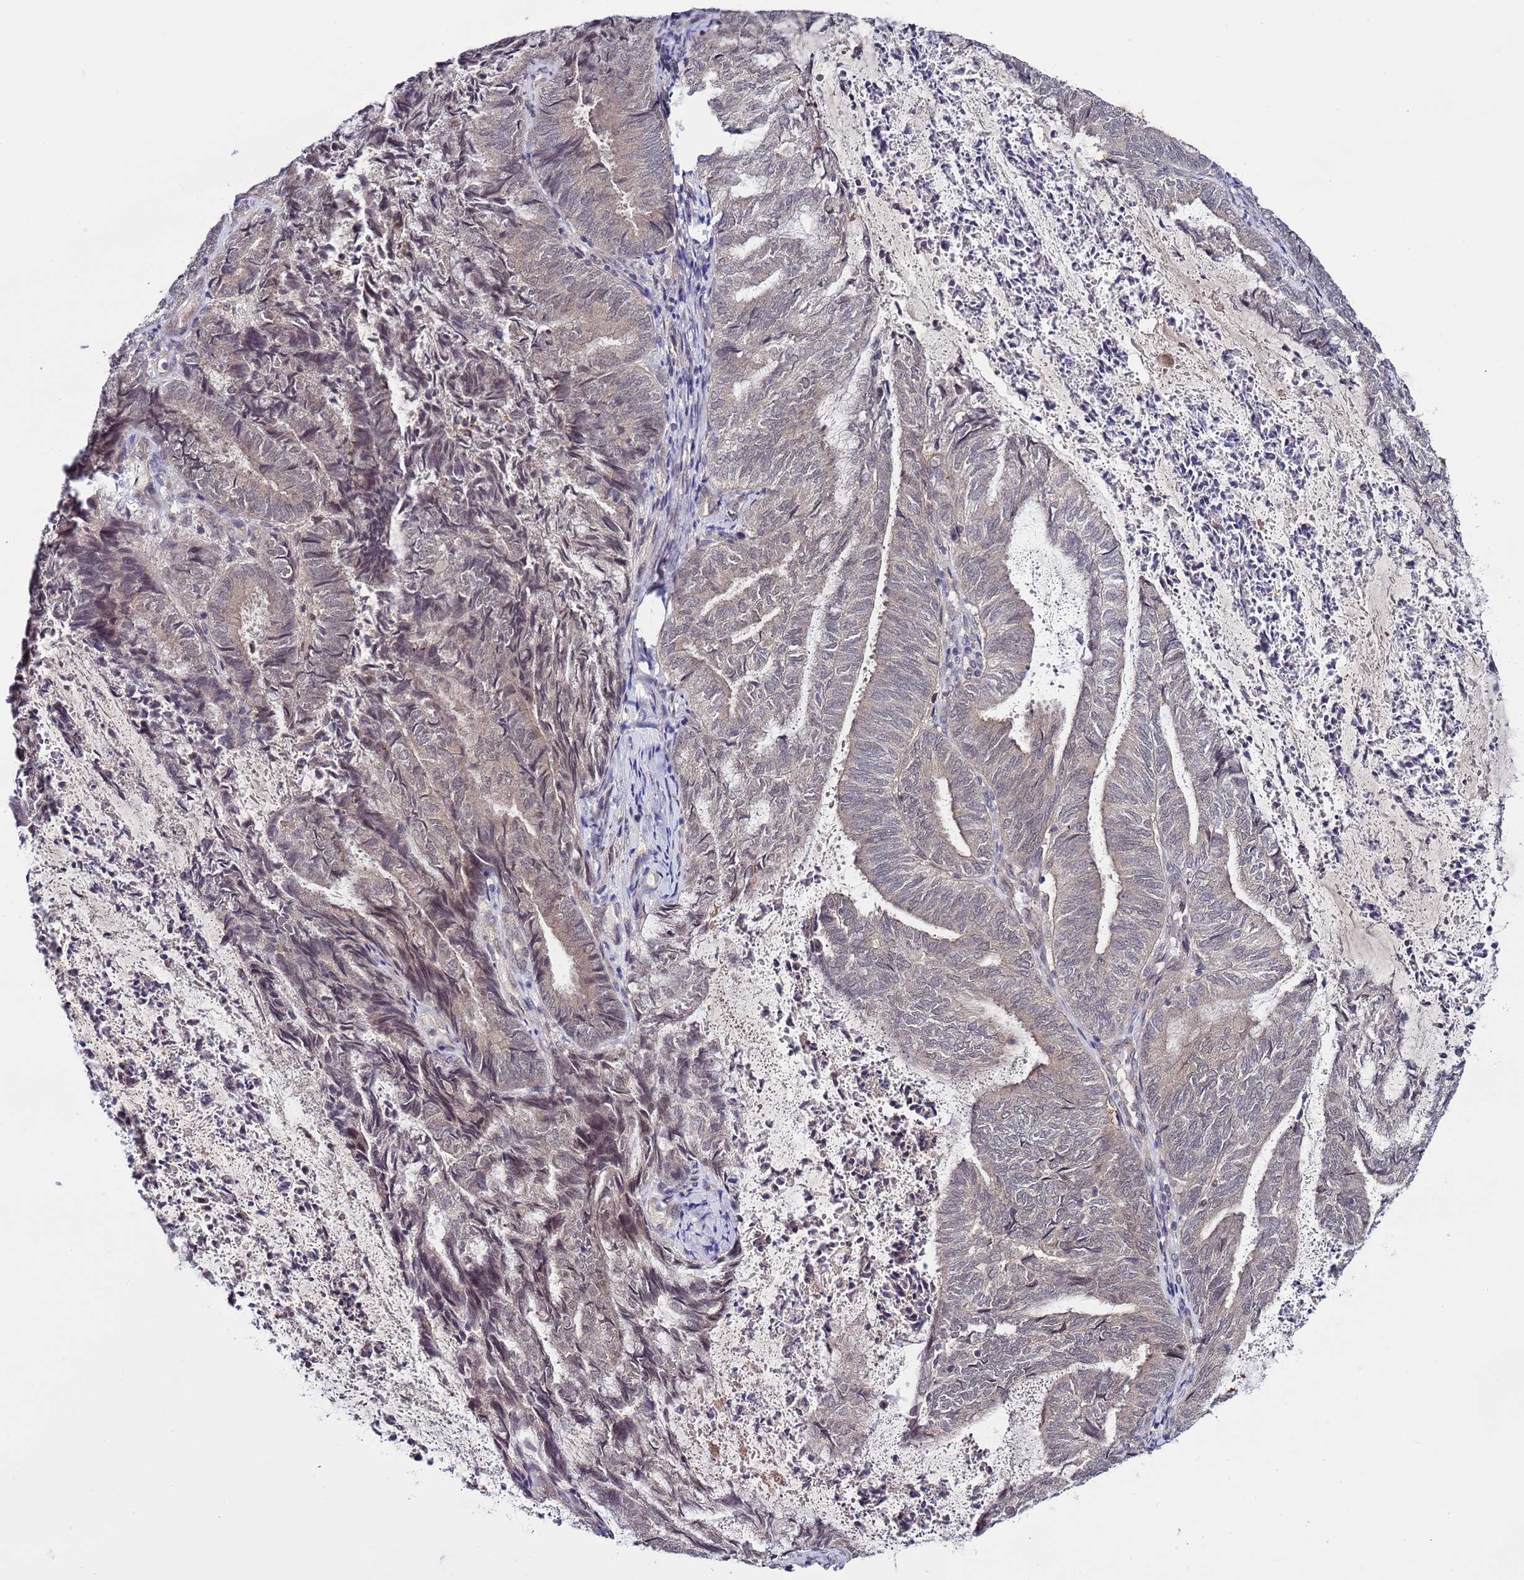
{"staining": {"intensity": "weak", "quantity": "25%-75%", "location": "cytoplasmic/membranous"}, "tissue": "endometrial cancer", "cell_type": "Tumor cells", "image_type": "cancer", "snomed": [{"axis": "morphology", "description": "Adenocarcinoma, NOS"}, {"axis": "topography", "description": "Endometrium"}], "caption": "About 25%-75% of tumor cells in endometrial cancer reveal weak cytoplasmic/membranous protein expression as visualized by brown immunohistochemical staining.", "gene": "POLR2D", "patient": {"sex": "female", "age": 80}}